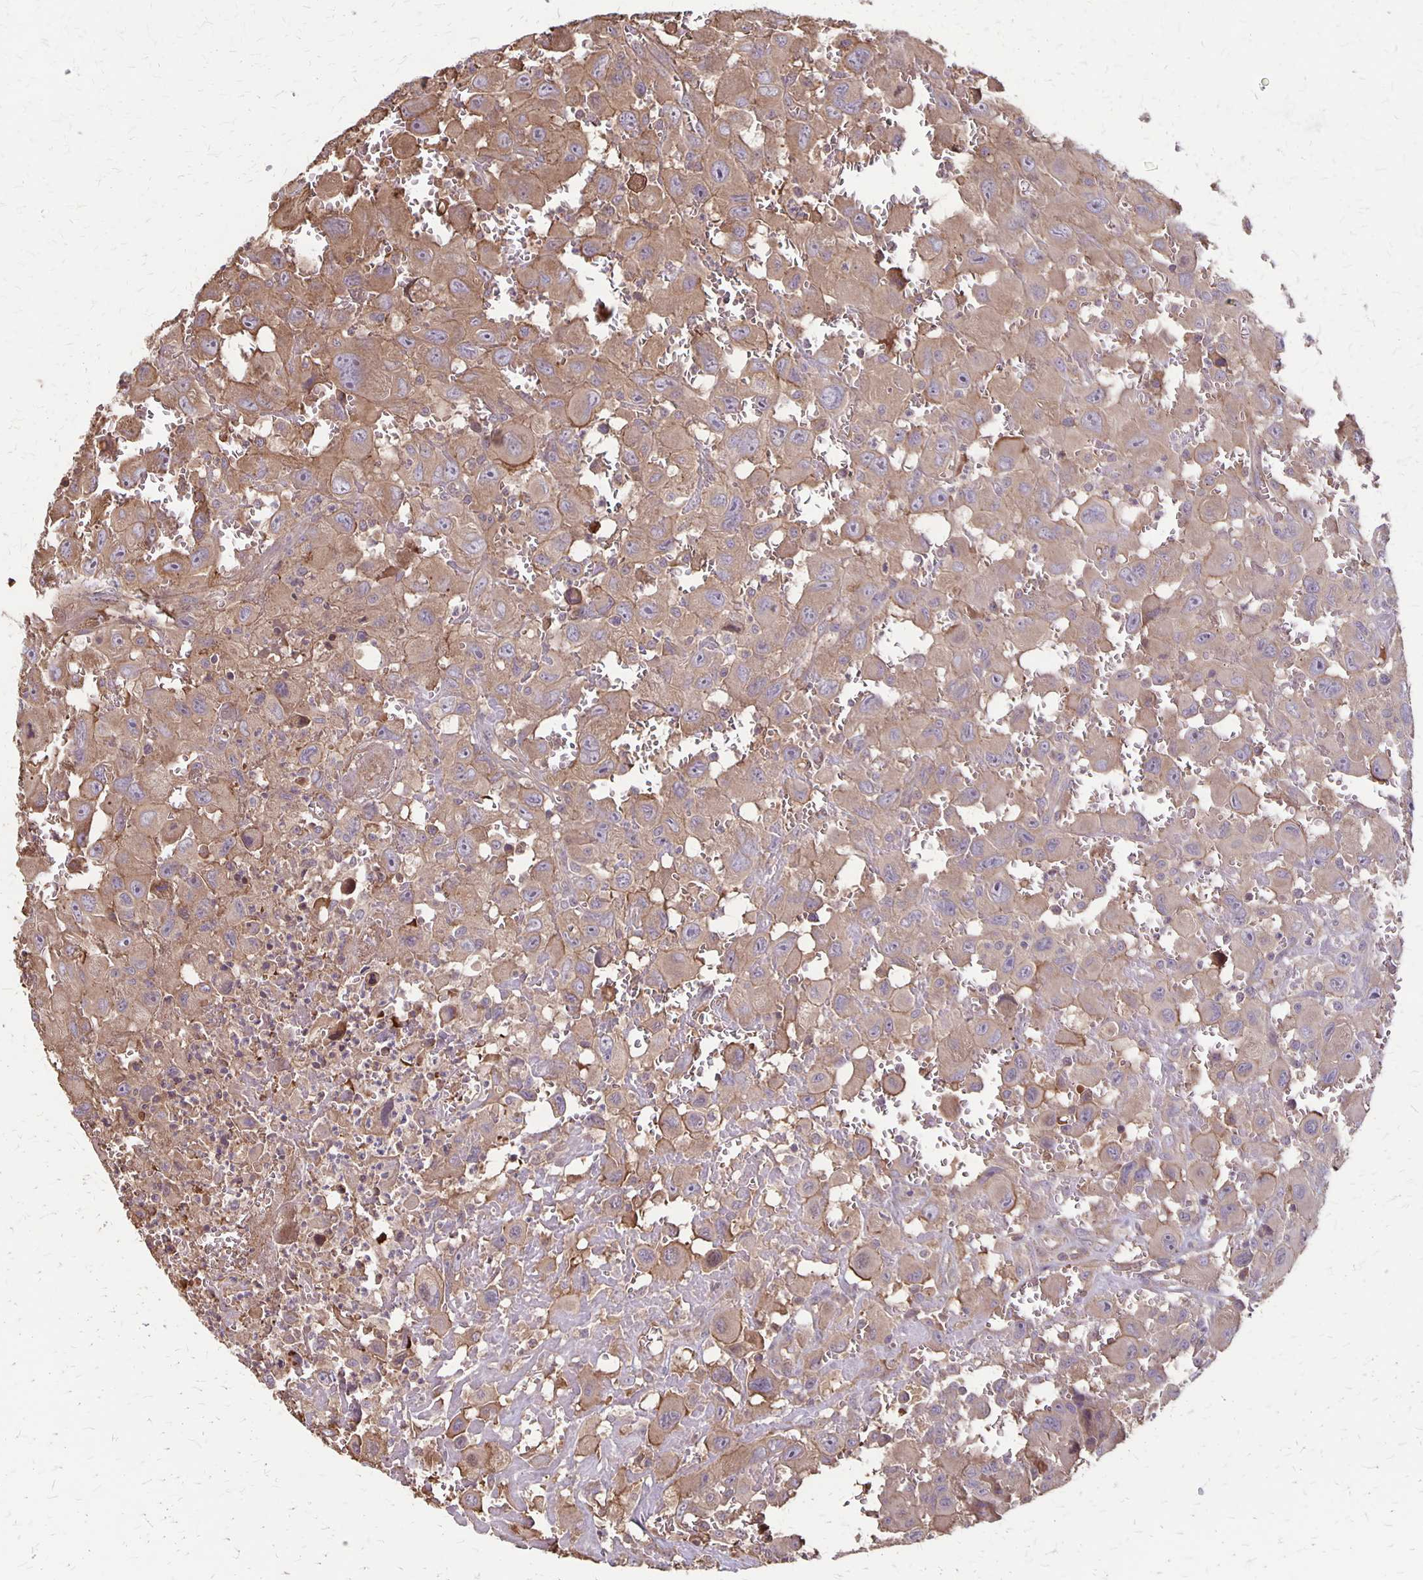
{"staining": {"intensity": "weak", "quantity": ">75%", "location": "cytoplasmic/membranous"}, "tissue": "head and neck cancer", "cell_type": "Tumor cells", "image_type": "cancer", "snomed": [{"axis": "morphology", "description": "Squamous cell carcinoma, NOS"}, {"axis": "morphology", "description": "Squamous cell carcinoma, metastatic, NOS"}, {"axis": "topography", "description": "Oral tissue"}, {"axis": "topography", "description": "Head-Neck"}], "caption": "Weak cytoplasmic/membranous protein staining is appreciated in approximately >75% of tumor cells in head and neck cancer. The staining was performed using DAB to visualize the protein expression in brown, while the nuclei were stained in blue with hematoxylin (Magnification: 20x).", "gene": "PROM2", "patient": {"sex": "female", "age": 85}}